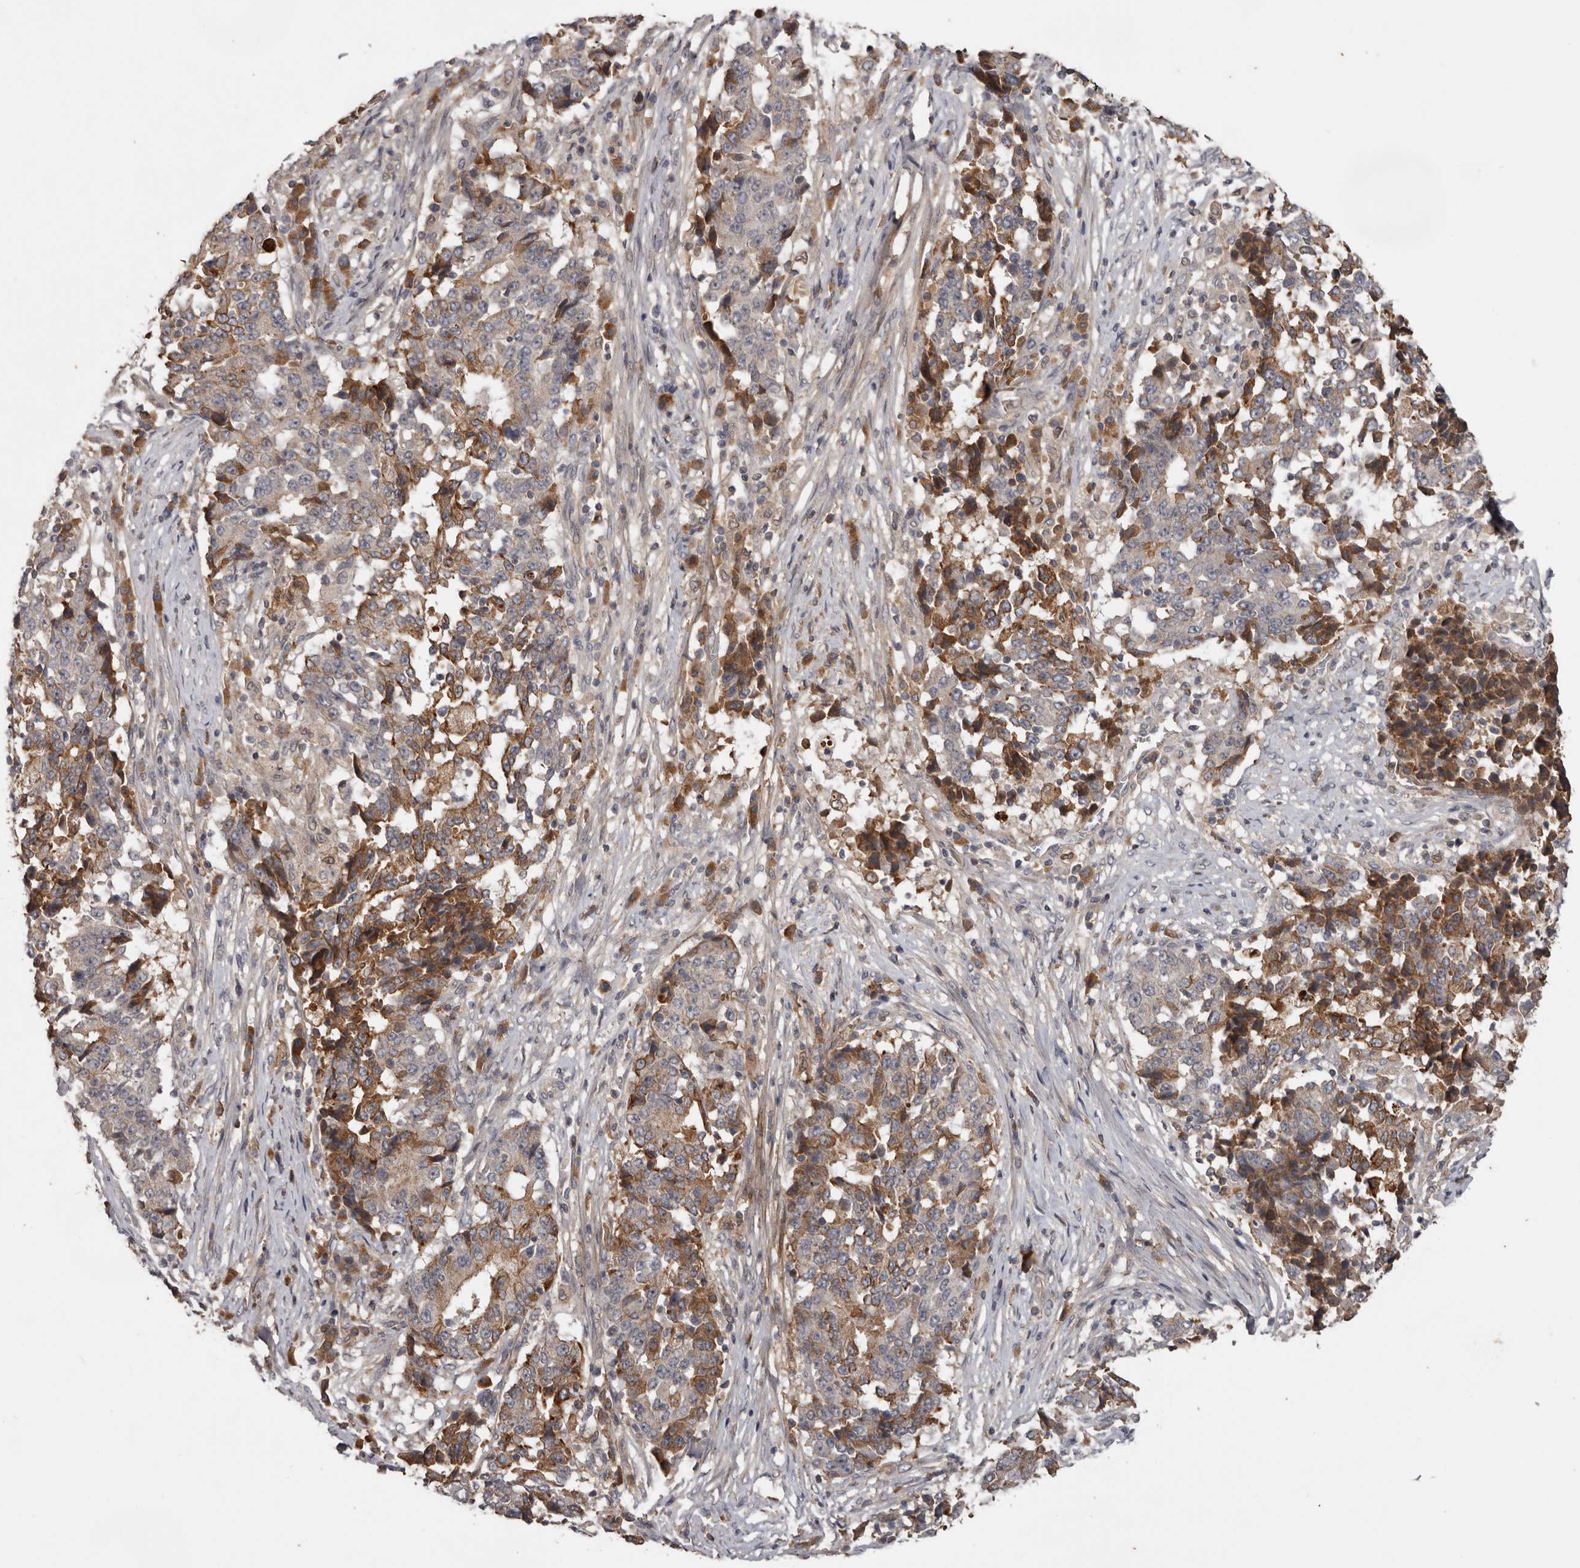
{"staining": {"intensity": "weak", "quantity": "25%-75%", "location": "cytoplasmic/membranous"}, "tissue": "stomach cancer", "cell_type": "Tumor cells", "image_type": "cancer", "snomed": [{"axis": "morphology", "description": "Adenocarcinoma, NOS"}, {"axis": "topography", "description": "Stomach"}], "caption": "Stomach adenocarcinoma stained for a protein (brown) demonstrates weak cytoplasmic/membranous positive expression in approximately 25%-75% of tumor cells.", "gene": "NMUR1", "patient": {"sex": "male", "age": 59}}